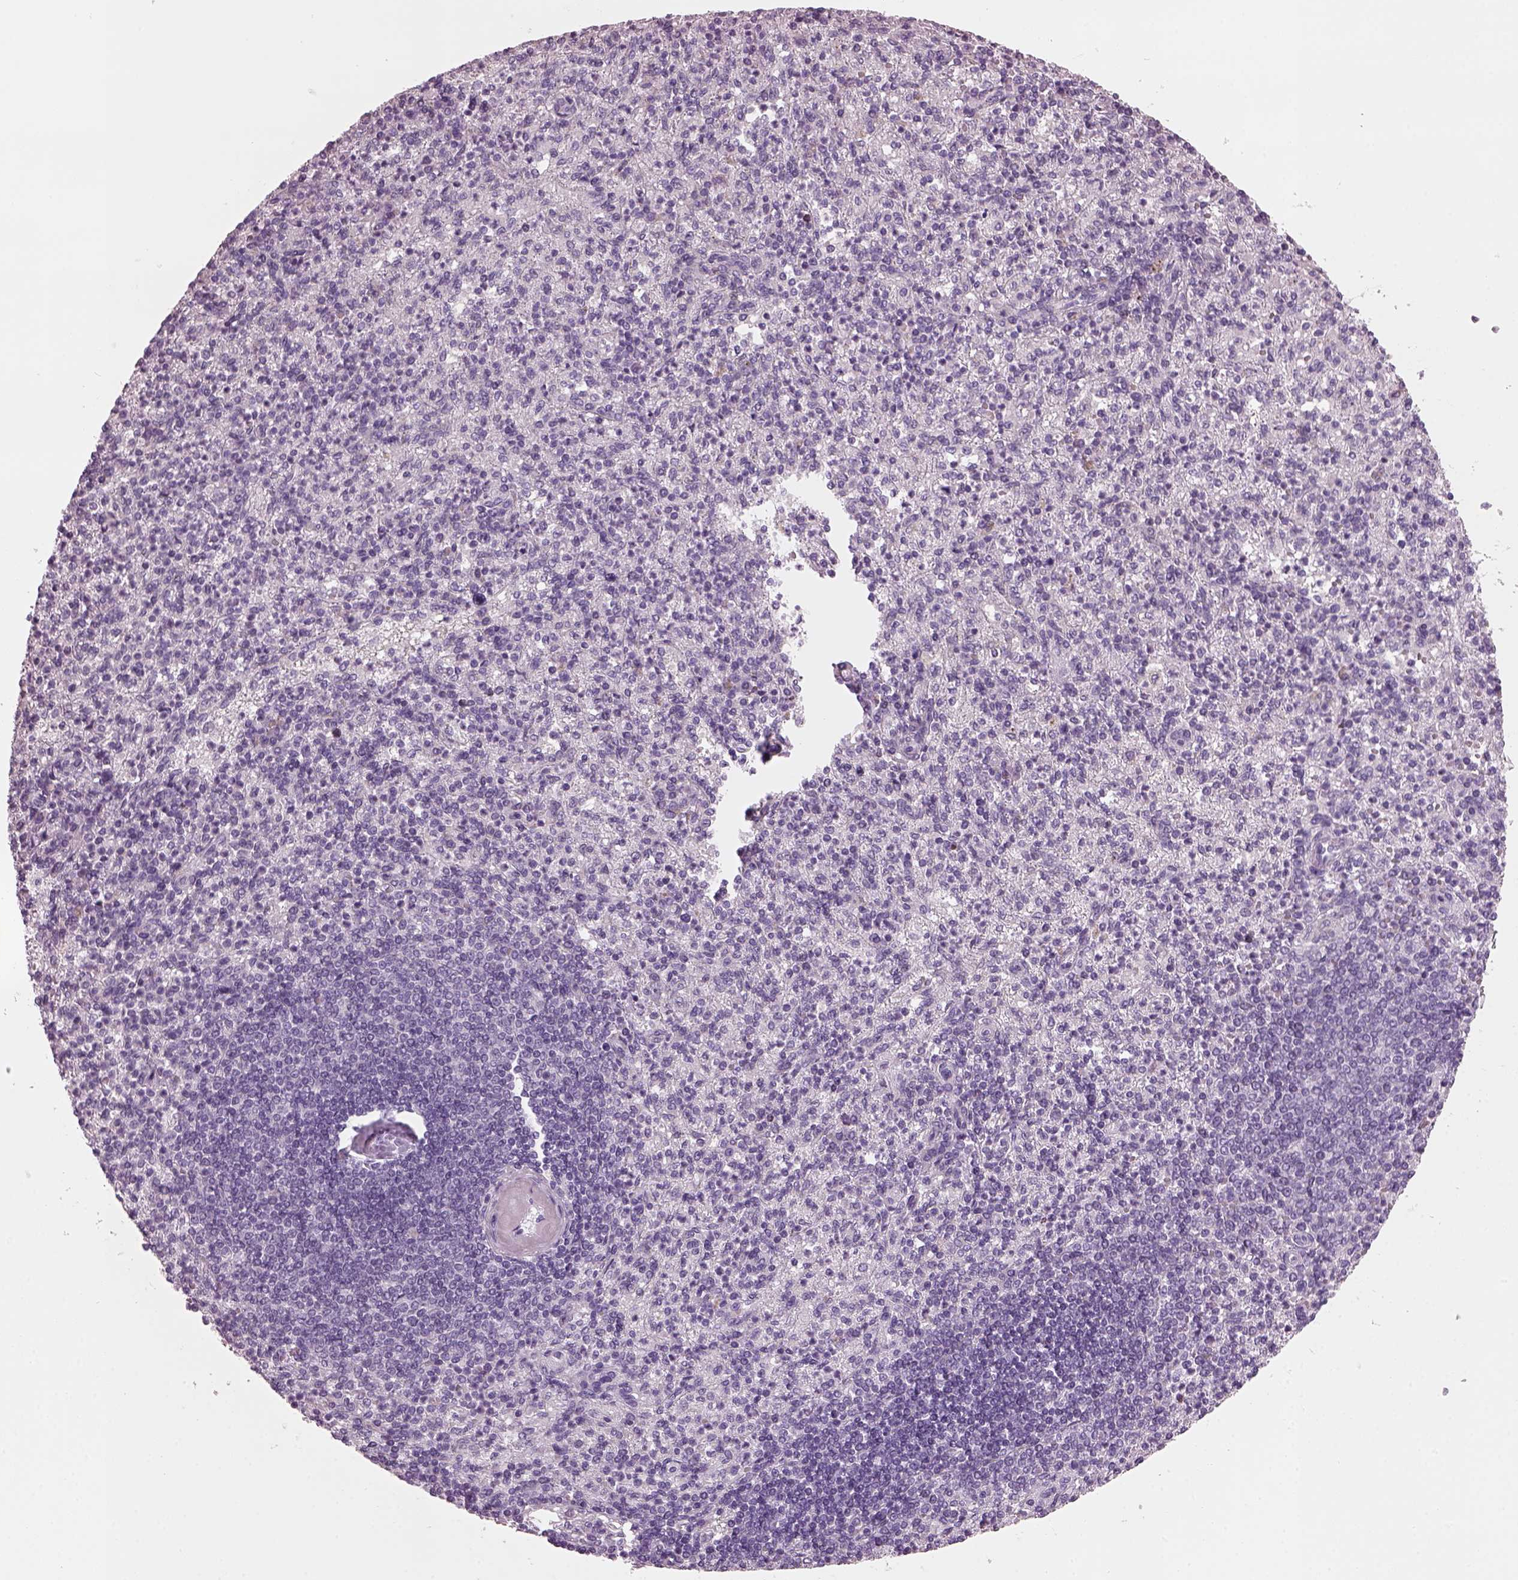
{"staining": {"intensity": "negative", "quantity": "none", "location": "none"}, "tissue": "spleen", "cell_type": "Cells in red pulp", "image_type": "normal", "snomed": [{"axis": "morphology", "description": "Normal tissue, NOS"}, {"axis": "topography", "description": "Spleen"}], "caption": "Histopathology image shows no protein expression in cells in red pulp of normal spleen.", "gene": "PRR9", "patient": {"sex": "female", "age": 74}}